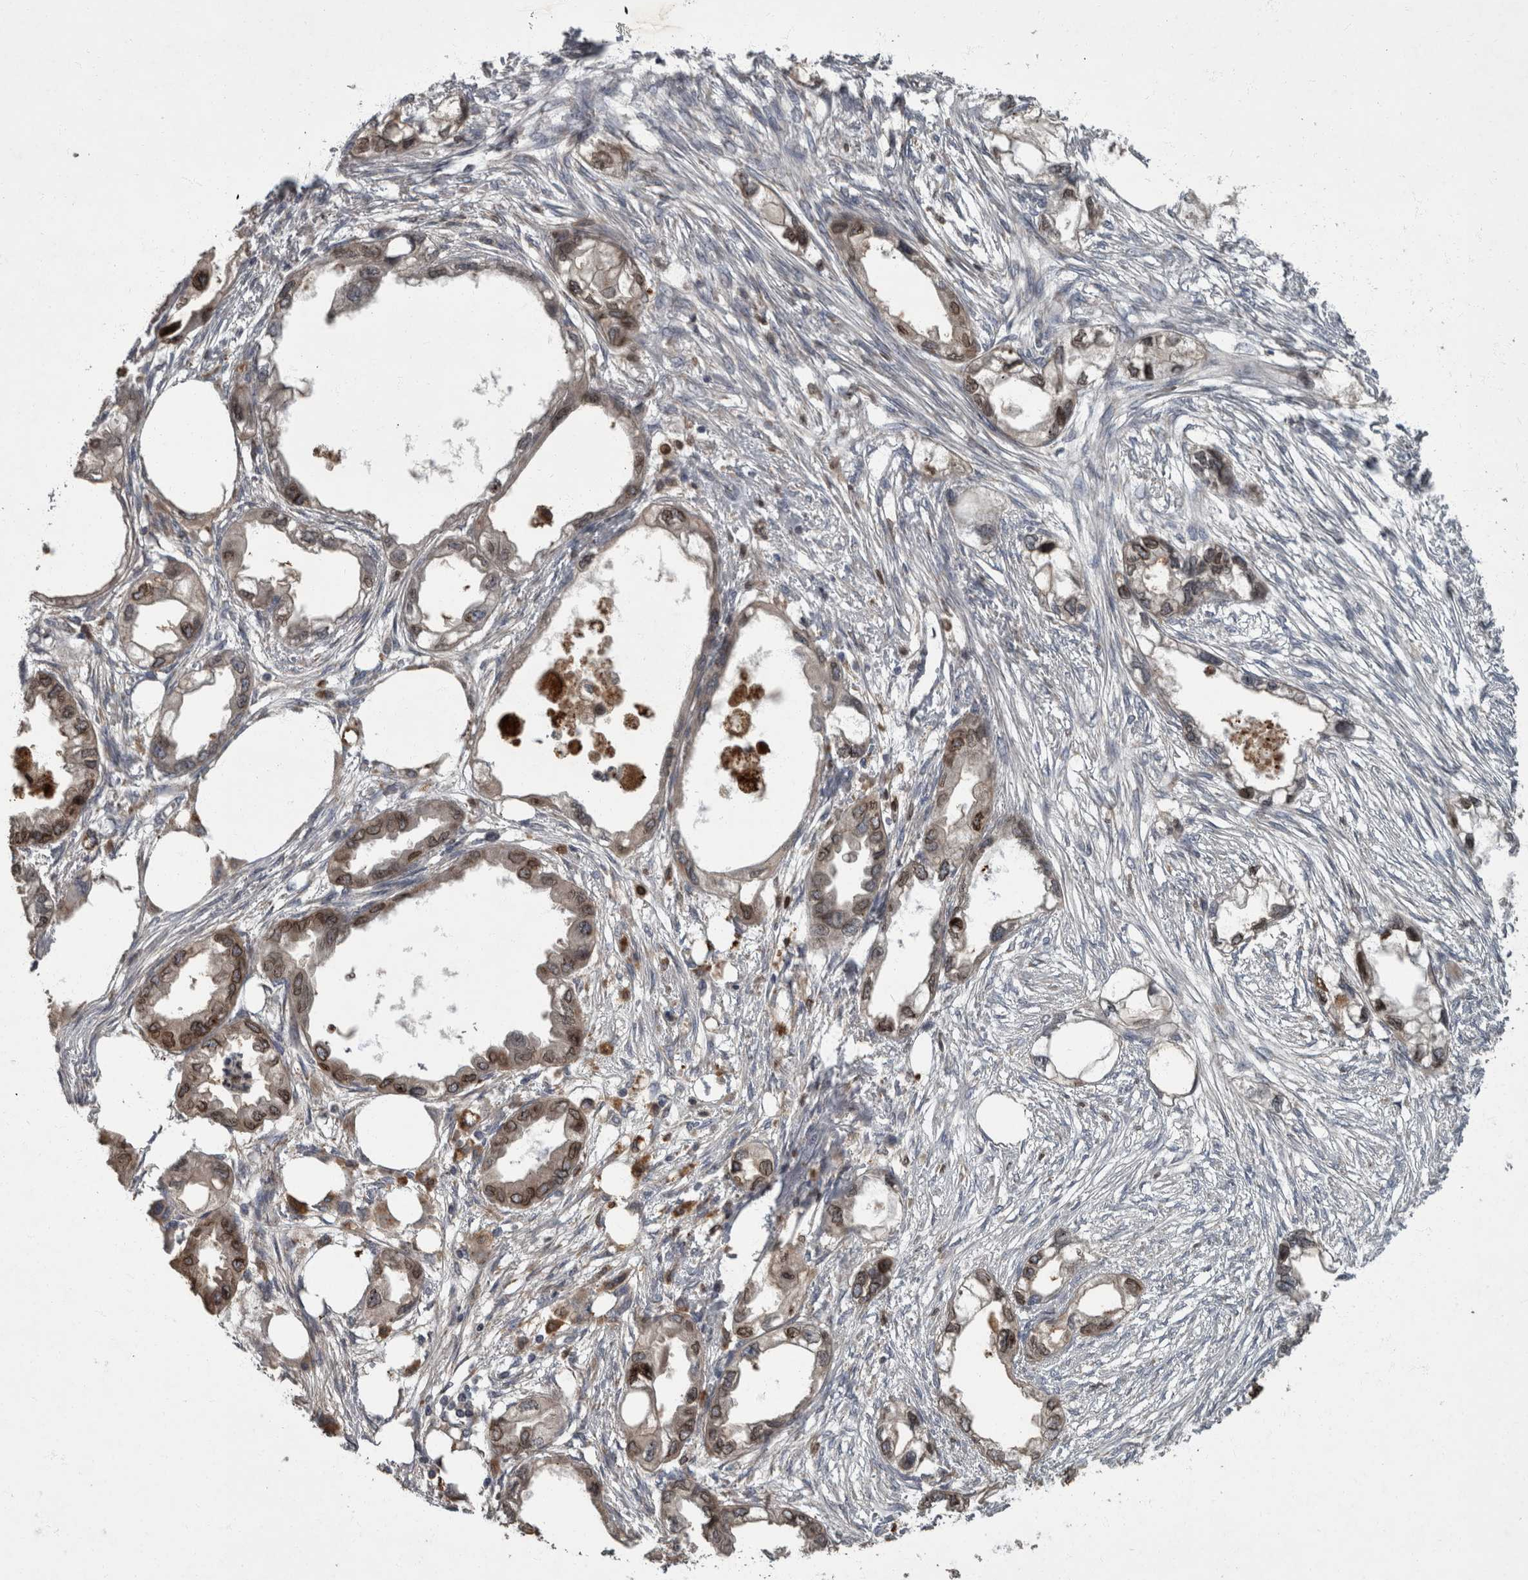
{"staining": {"intensity": "weak", "quantity": "25%-75%", "location": "cytoplasmic/membranous,nuclear"}, "tissue": "endometrial cancer", "cell_type": "Tumor cells", "image_type": "cancer", "snomed": [{"axis": "morphology", "description": "Adenocarcinoma, NOS"}, {"axis": "morphology", "description": "Adenocarcinoma, metastatic, NOS"}, {"axis": "topography", "description": "Adipose tissue"}, {"axis": "topography", "description": "Endometrium"}], "caption": "IHC image of human metastatic adenocarcinoma (endometrial) stained for a protein (brown), which demonstrates low levels of weak cytoplasmic/membranous and nuclear expression in approximately 25%-75% of tumor cells.", "gene": "PPP1R3C", "patient": {"sex": "female", "age": 67}}